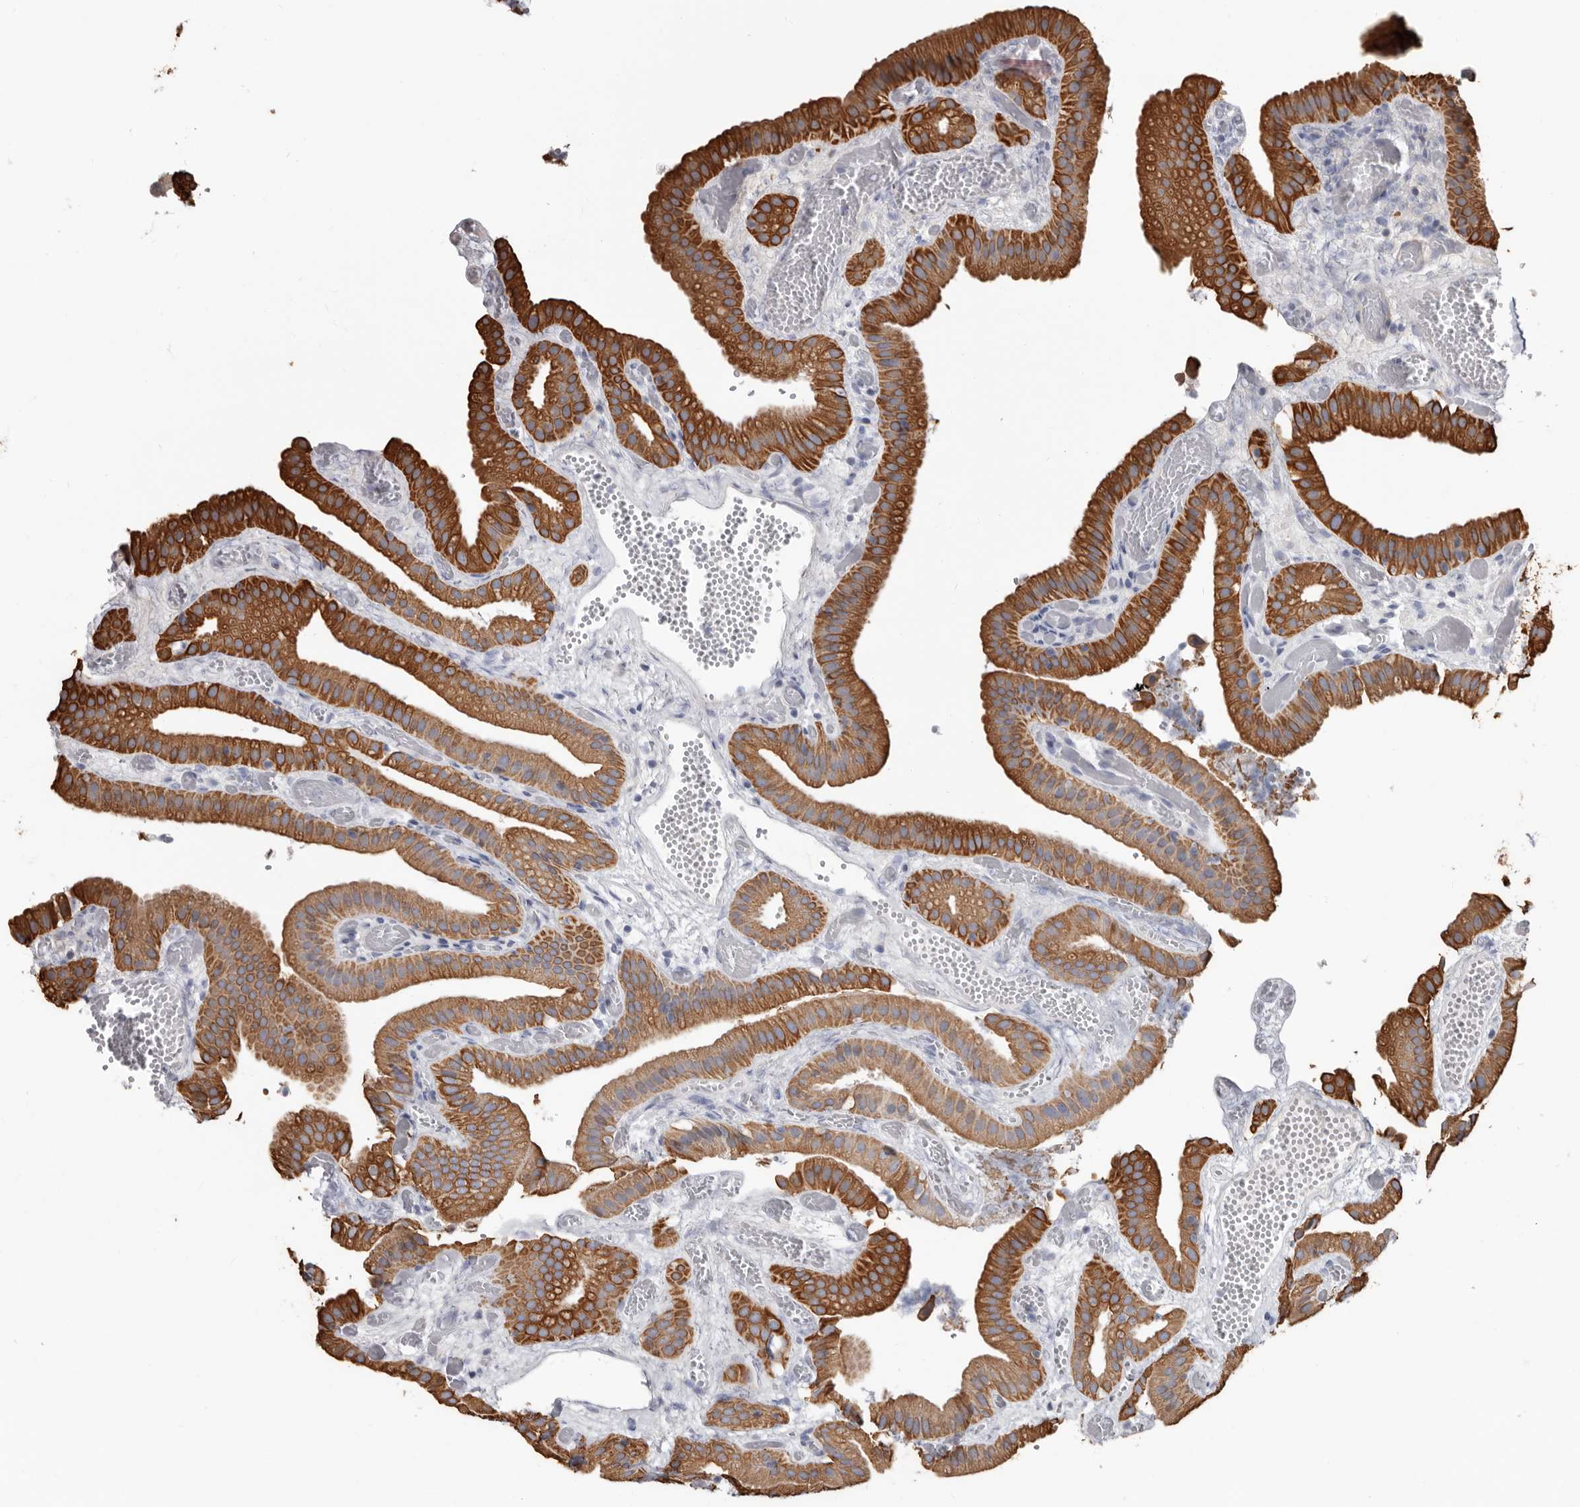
{"staining": {"intensity": "strong", "quantity": ">75%", "location": "cytoplasmic/membranous"}, "tissue": "gallbladder", "cell_type": "Glandular cells", "image_type": "normal", "snomed": [{"axis": "morphology", "description": "Normal tissue, NOS"}, {"axis": "topography", "description": "Gallbladder"}], "caption": "A high-resolution photomicrograph shows immunohistochemistry staining of benign gallbladder, which displays strong cytoplasmic/membranous positivity in approximately >75% of glandular cells.", "gene": "MRPL18", "patient": {"sex": "female", "age": 64}}